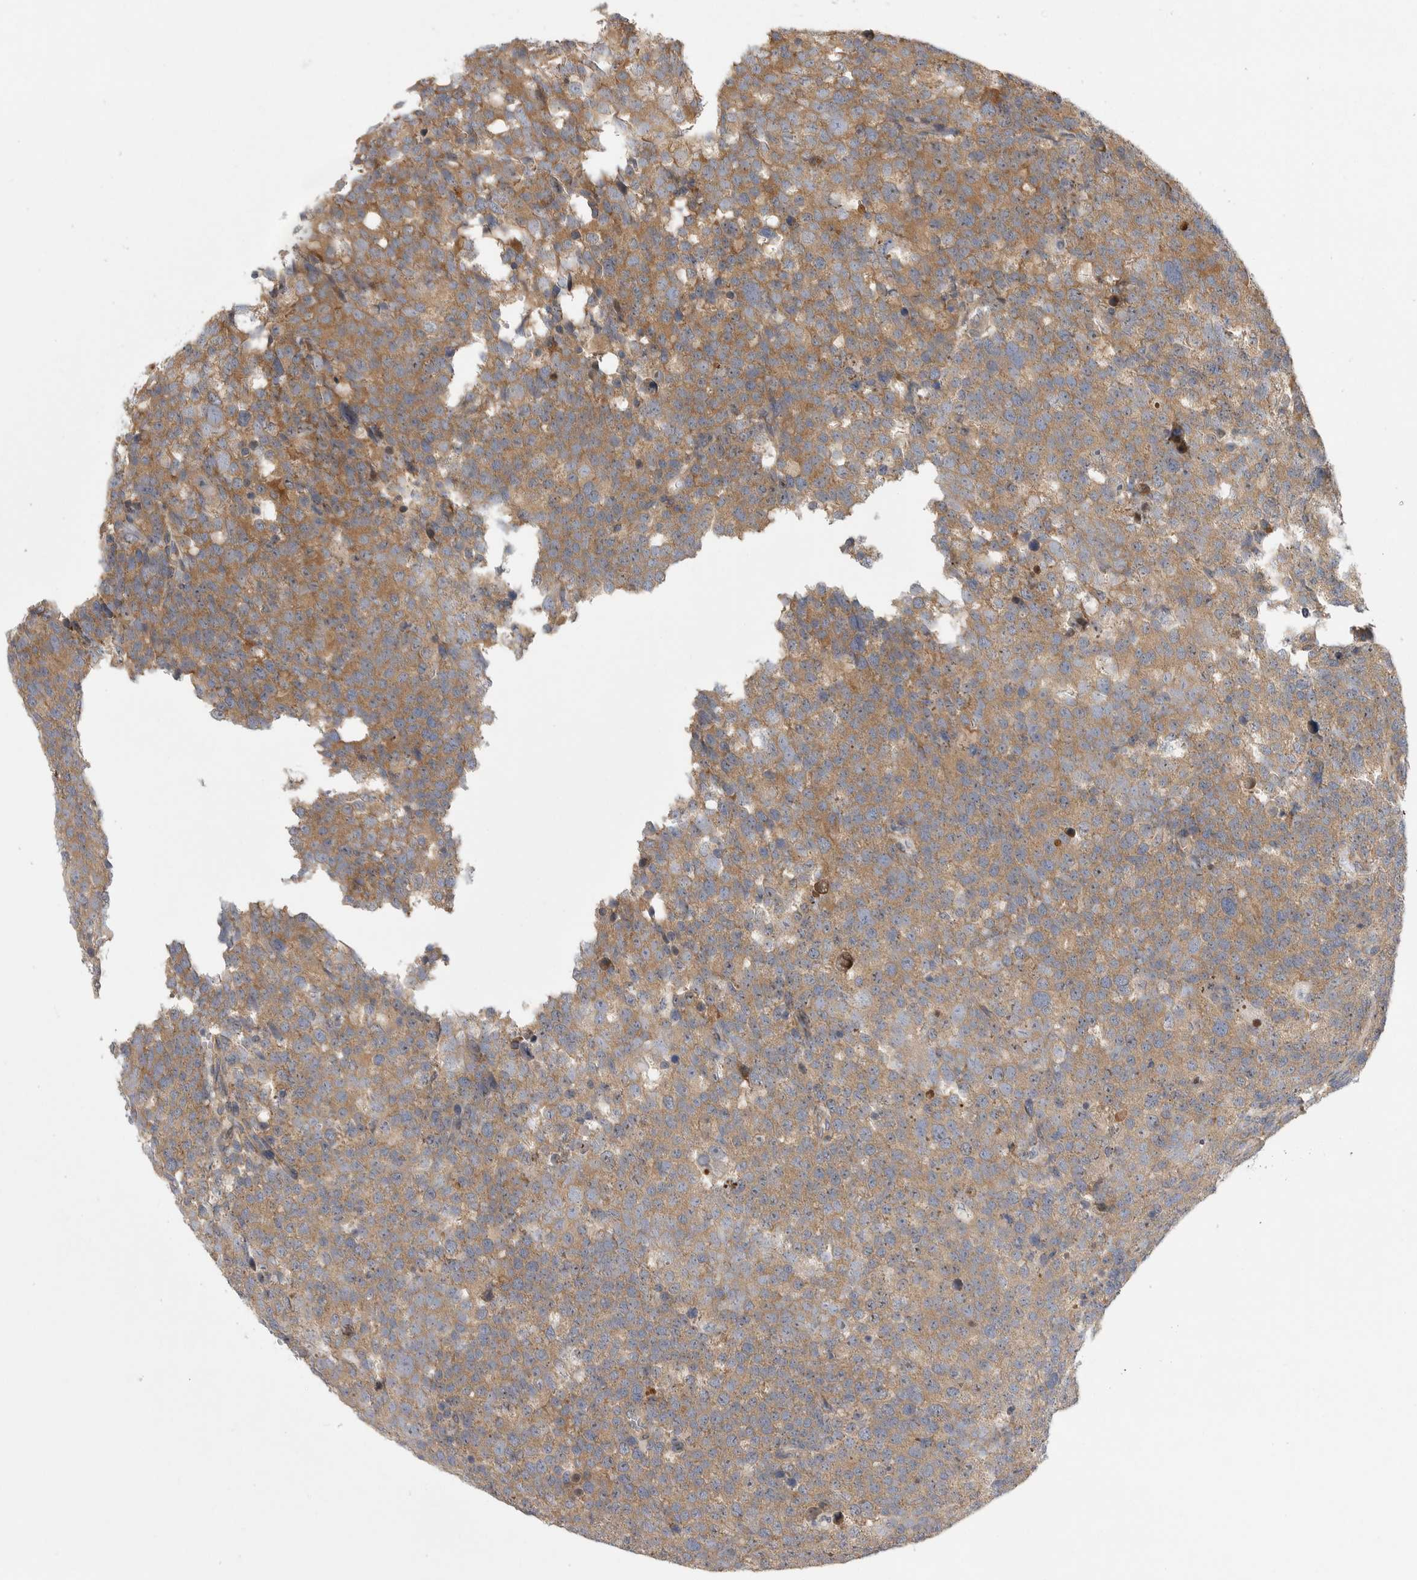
{"staining": {"intensity": "moderate", "quantity": ">75%", "location": "cytoplasmic/membranous"}, "tissue": "testis cancer", "cell_type": "Tumor cells", "image_type": "cancer", "snomed": [{"axis": "morphology", "description": "Seminoma, NOS"}, {"axis": "topography", "description": "Testis"}], "caption": "High-power microscopy captured an immunohistochemistry (IHC) histopathology image of testis seminoma, revealing moderate cytoplasmic/membranous staining in about >75% of tumor cells.", "gene": "FBXO43", "patient": {"sex": "male", "age": 71}}